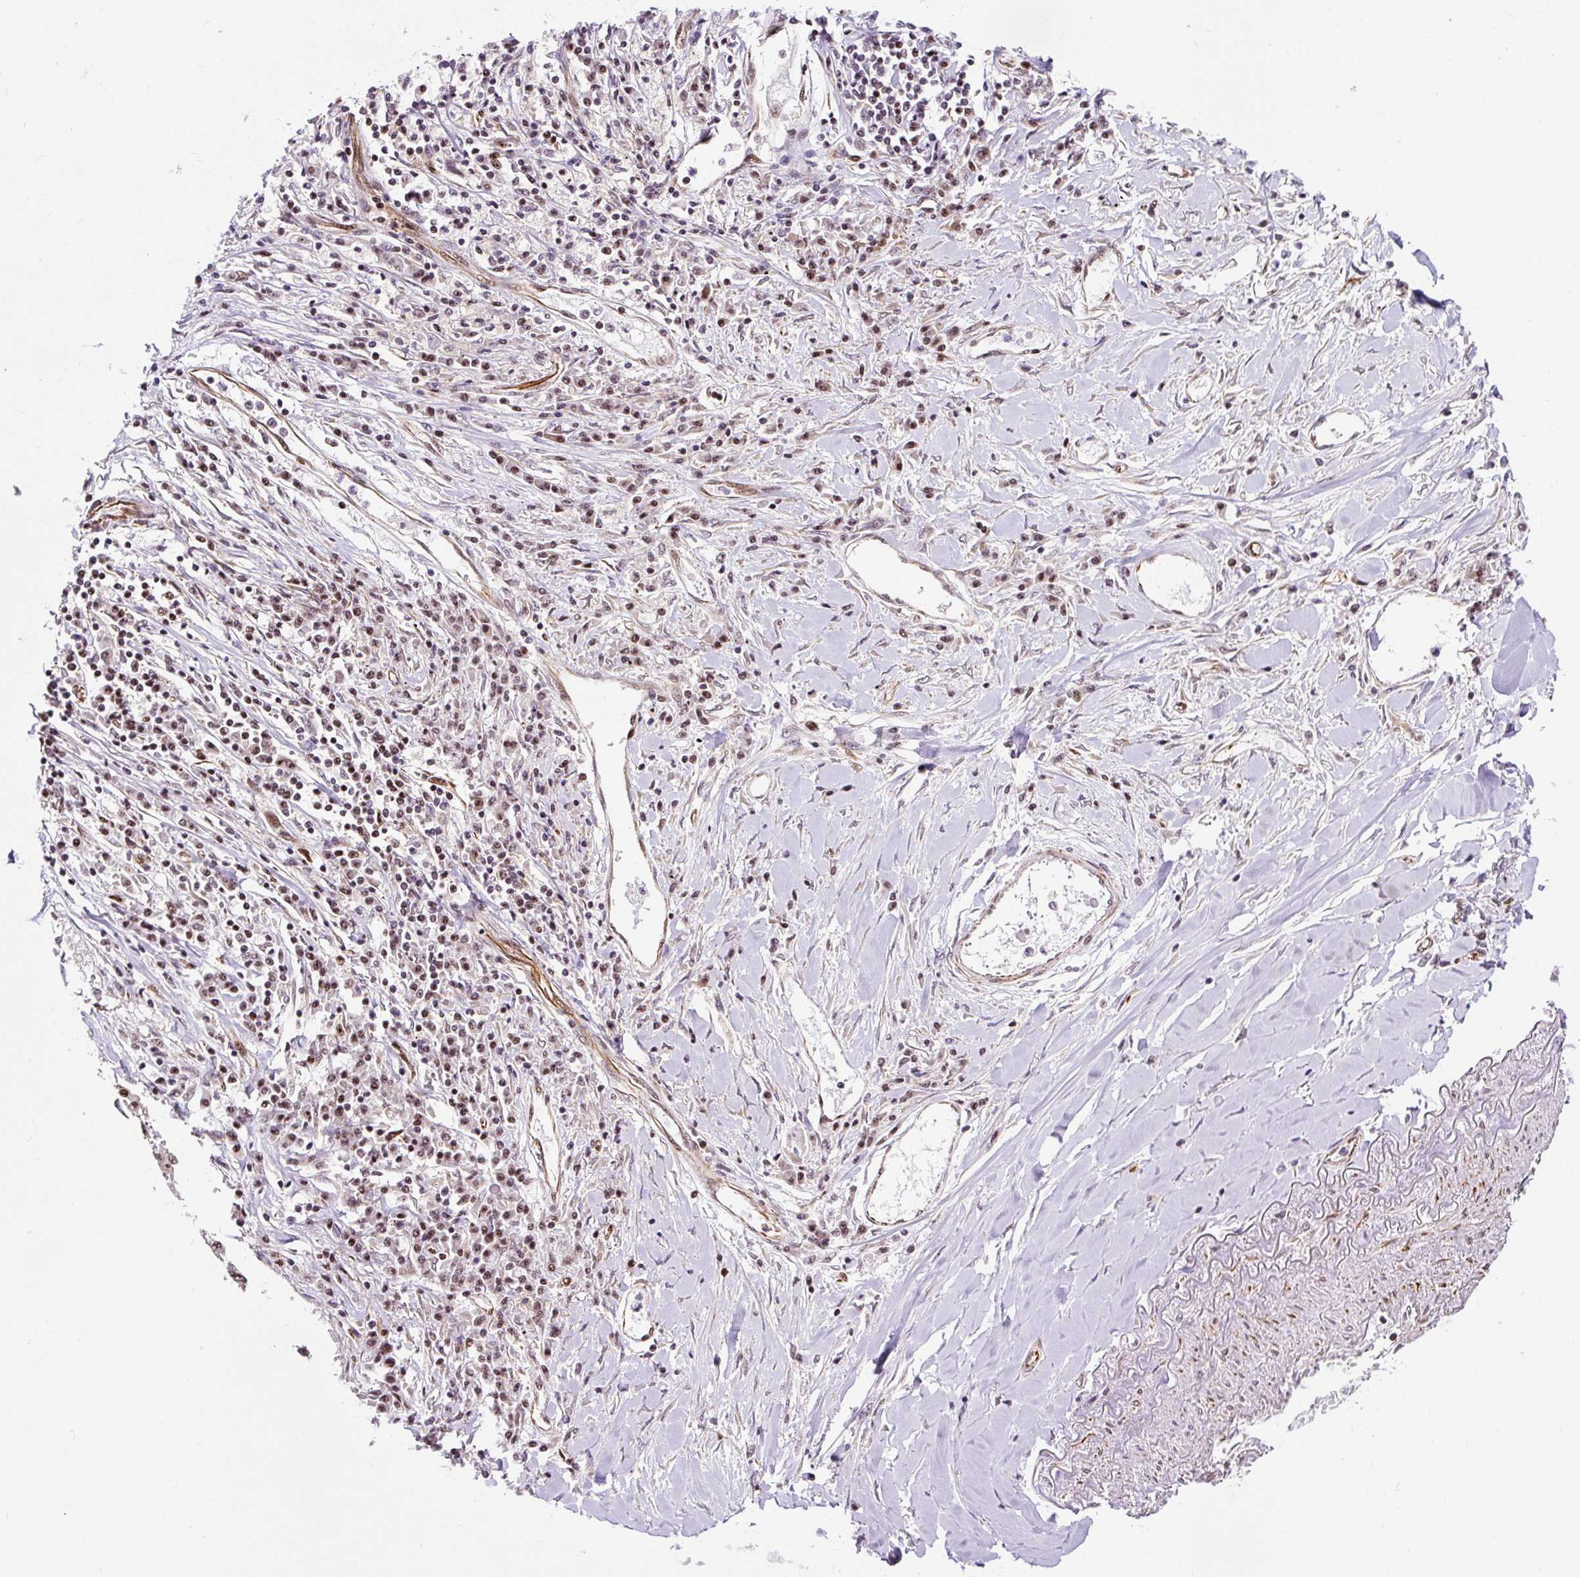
{"staining": {"intensity": "moderate", "quantity": ">75%", "location": "nuclear"}, "tissue": "lung cancer", "cell_type": "Tumor cells", "image_type": "cancer", "snomed": [{"axis": "morphology", "description": "Normal tissue, NOS"}, {"axis": "morphology", "description": "Squamous cell carcinoma, NOS"}, {"axis": "topography", "description": "Cartilage tissue"}, {"axis": "topography", "description": "Bronchus"}, {"axis": "topography", "description": "Lung"}, {"axis": "topography", "description": "Peripheral nerve tissue"}], "caption": "A medium amount of moderate nuclear staining is appreciated in about >75% of tumor cells in lung cancer (squamous cell carcinoma) tissue.", "gene": "LUC7L2", "patient": {"sex": "female", "age": 49}}